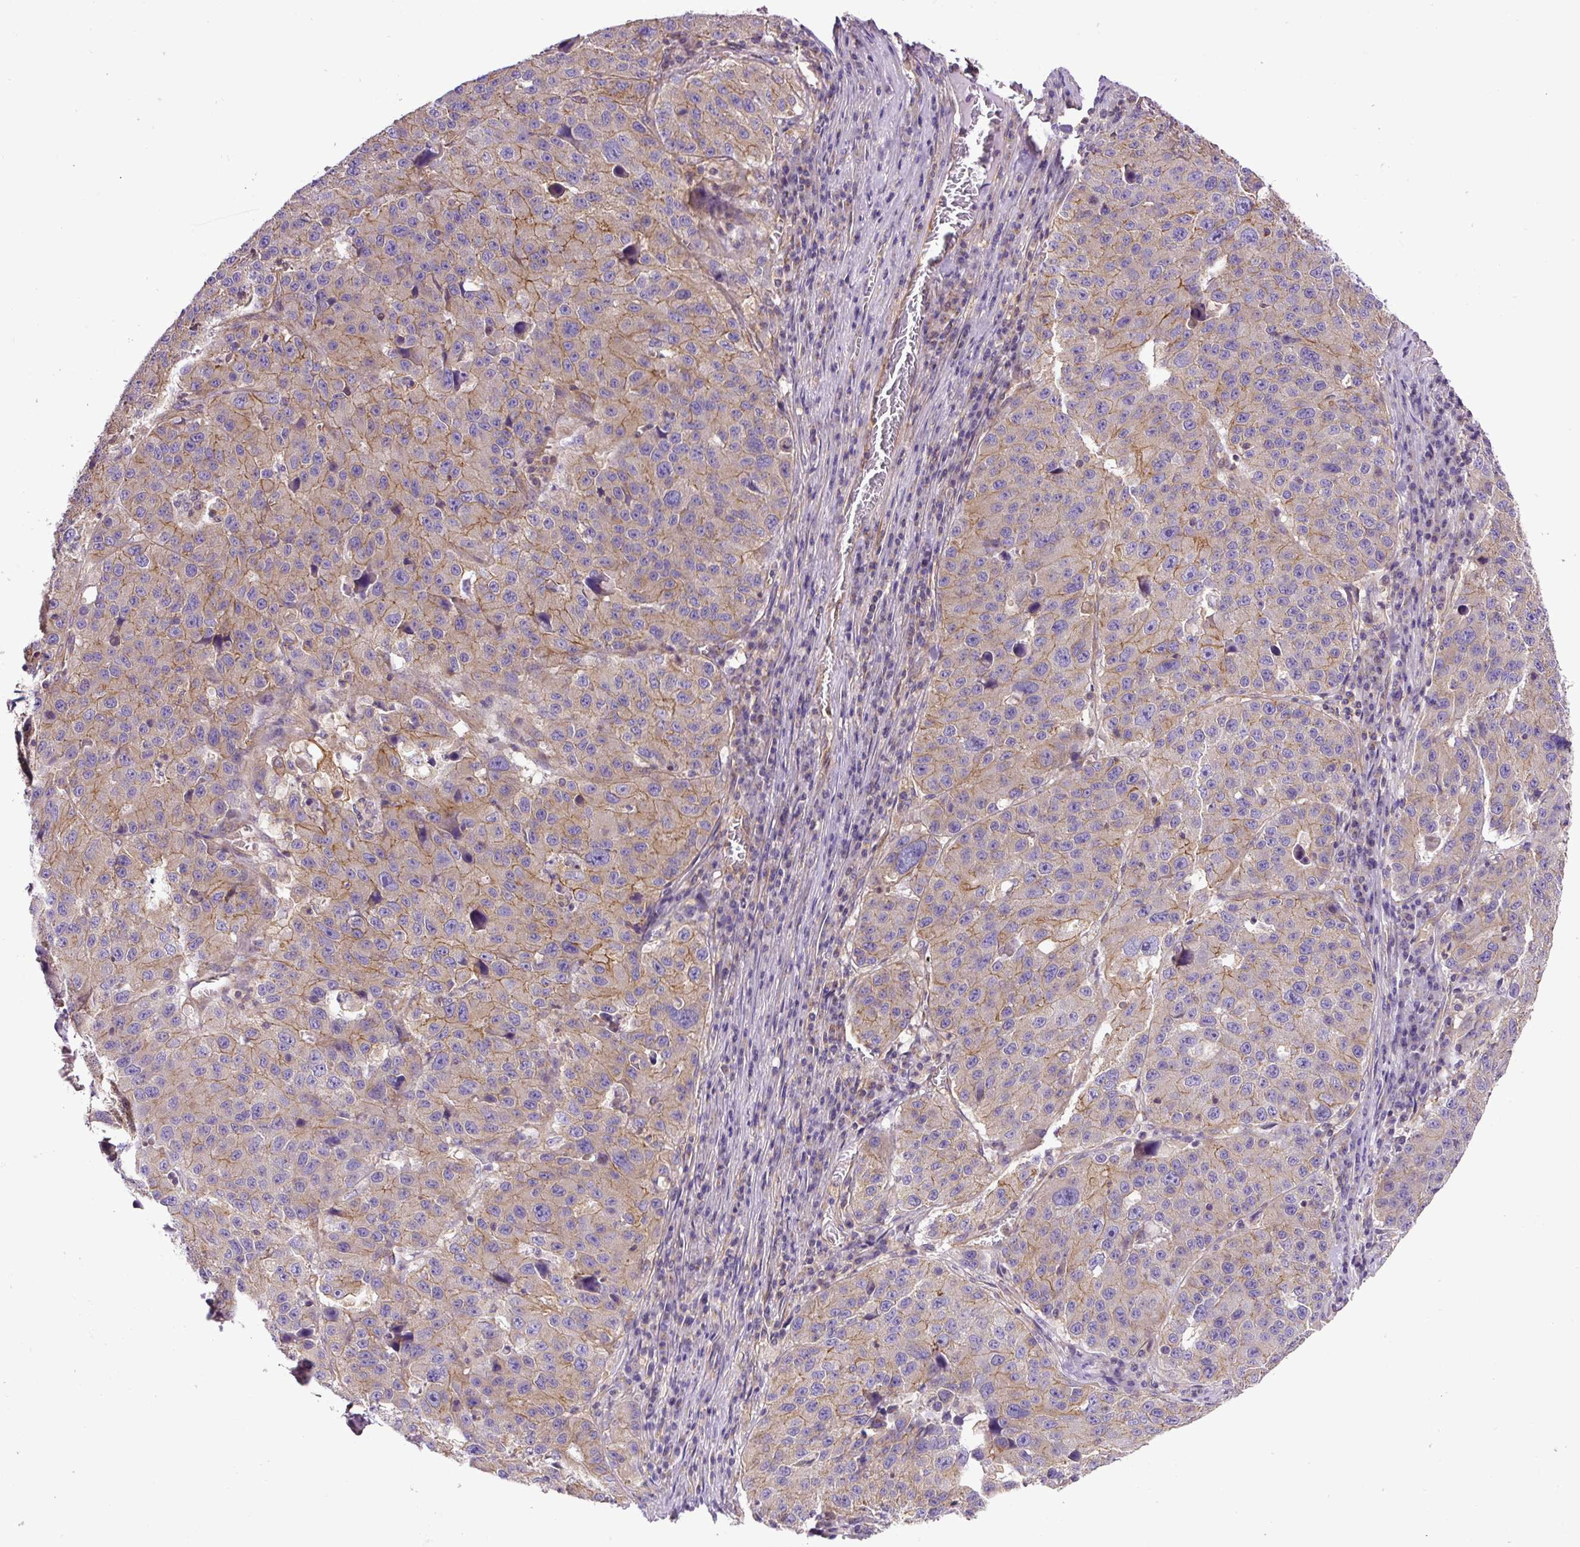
{"staining": {"intensity": "moderate", "quantity": "25%-75%", "location": "cytoplasmic/membranous"}, "tissue": "stomach cancer", "cell_type": "Tumor cells", "image_type": "cancer", "snomed": [{"axis": "morphology", "description": "Adenocarcinoma, NOS"}, {"axis": "topography", "description": "Stomach"}], "caption": "Human stomach cancer stained with a protein marker demonstrates moderate staining in tumor cells.", "gene": "DCTN1", "patient": {"sex": "male", "age": 71}}